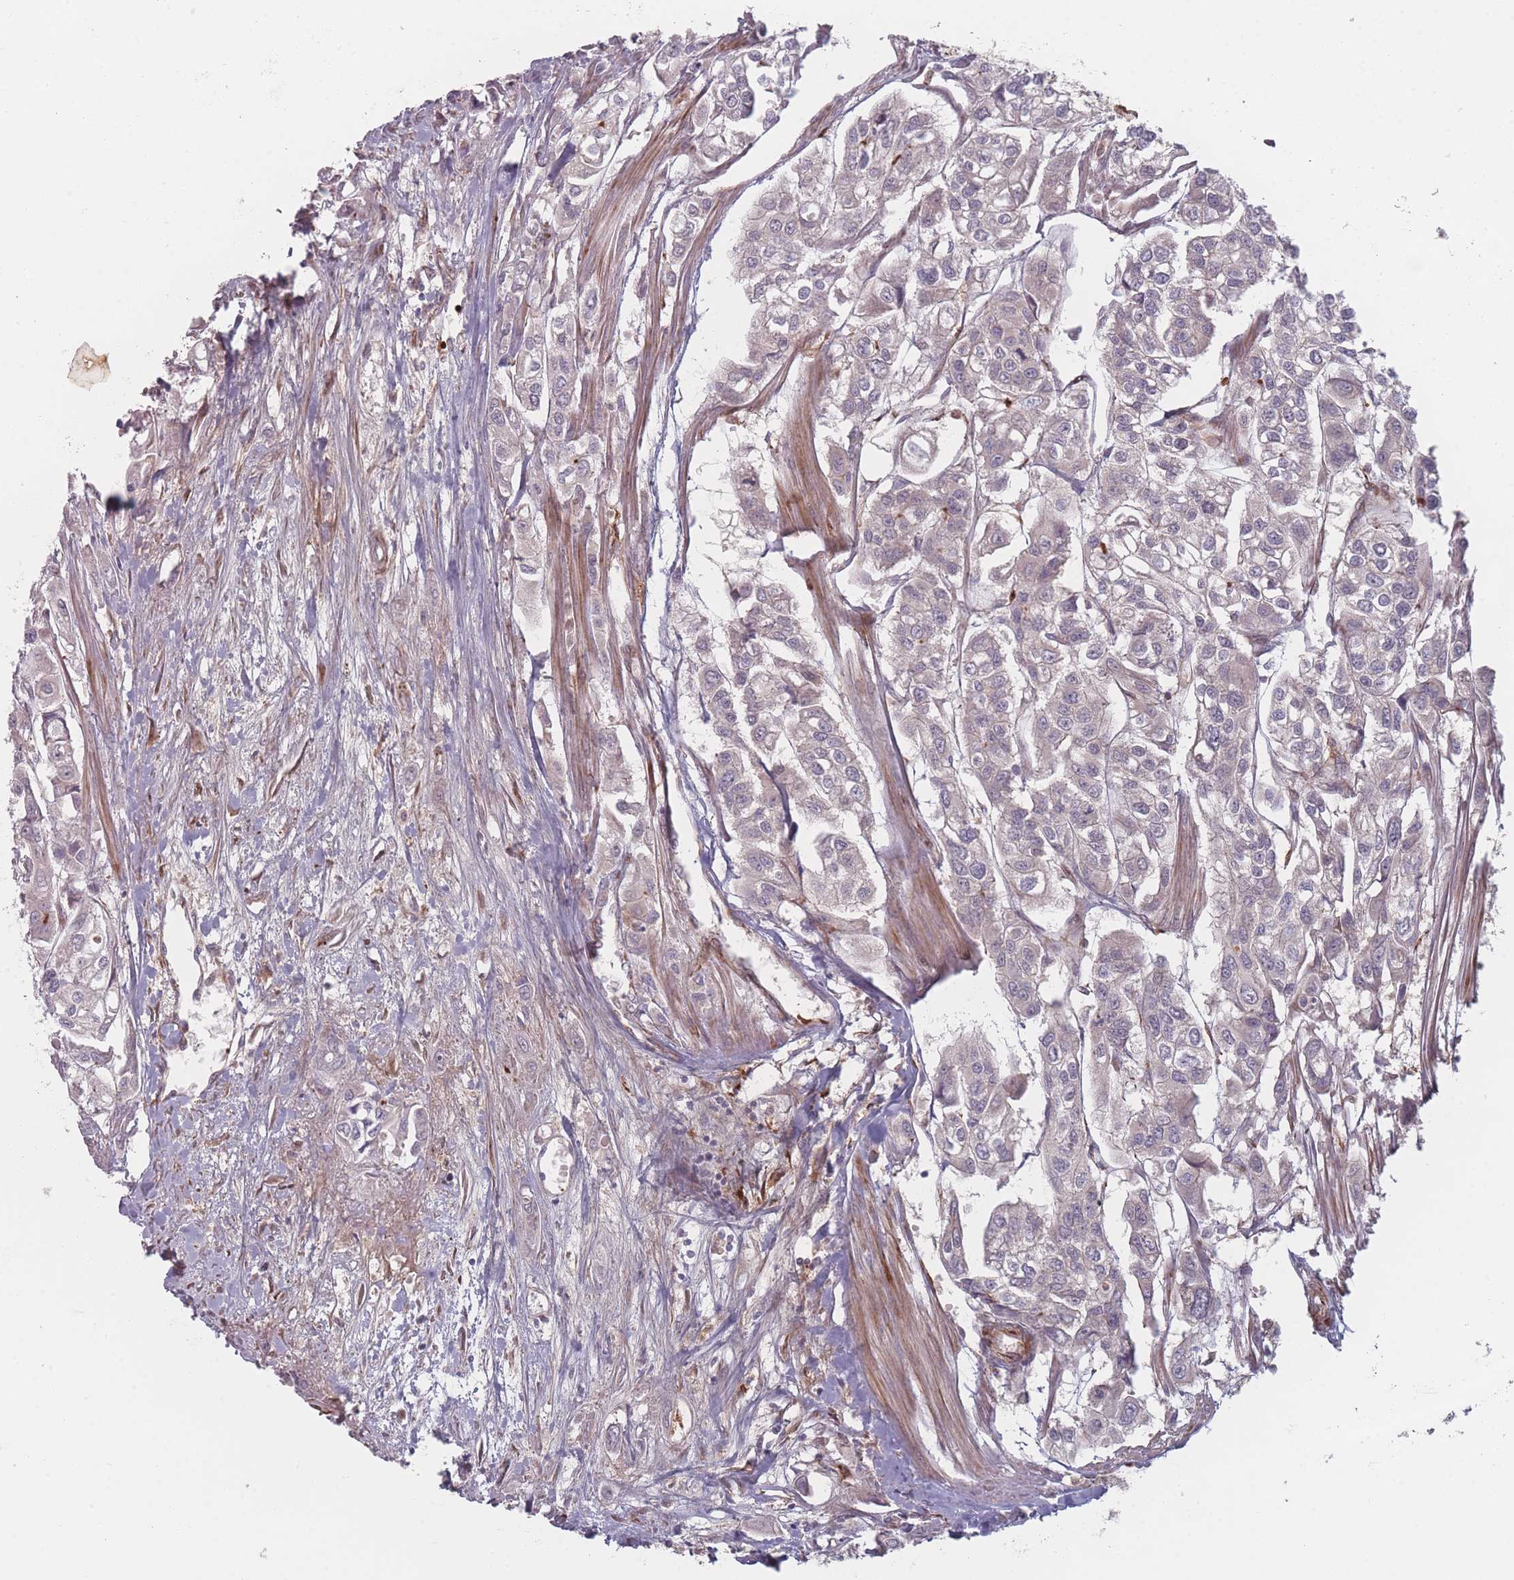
{"staining": {"intensity": "negative", "quantity": "none", "location": "none"}, "tissue": "urothelial cancer", "cell_type": "Tumor cells", "image_type": "cancer", "snomed": [{"axis": "morphology", "description": "Urothelial carcinoma, High grade"}, {"axis": "topography", "description": "Urinary bladder"}], "caption": "Human urothelial carcinoma (high-grade) stained for a protein using immunohistochemistry (IHC) exhibits no positivity in tumor cells.", "gene": "EEF1AKMT2", "patient": {"sex": "male", "age": 67}}